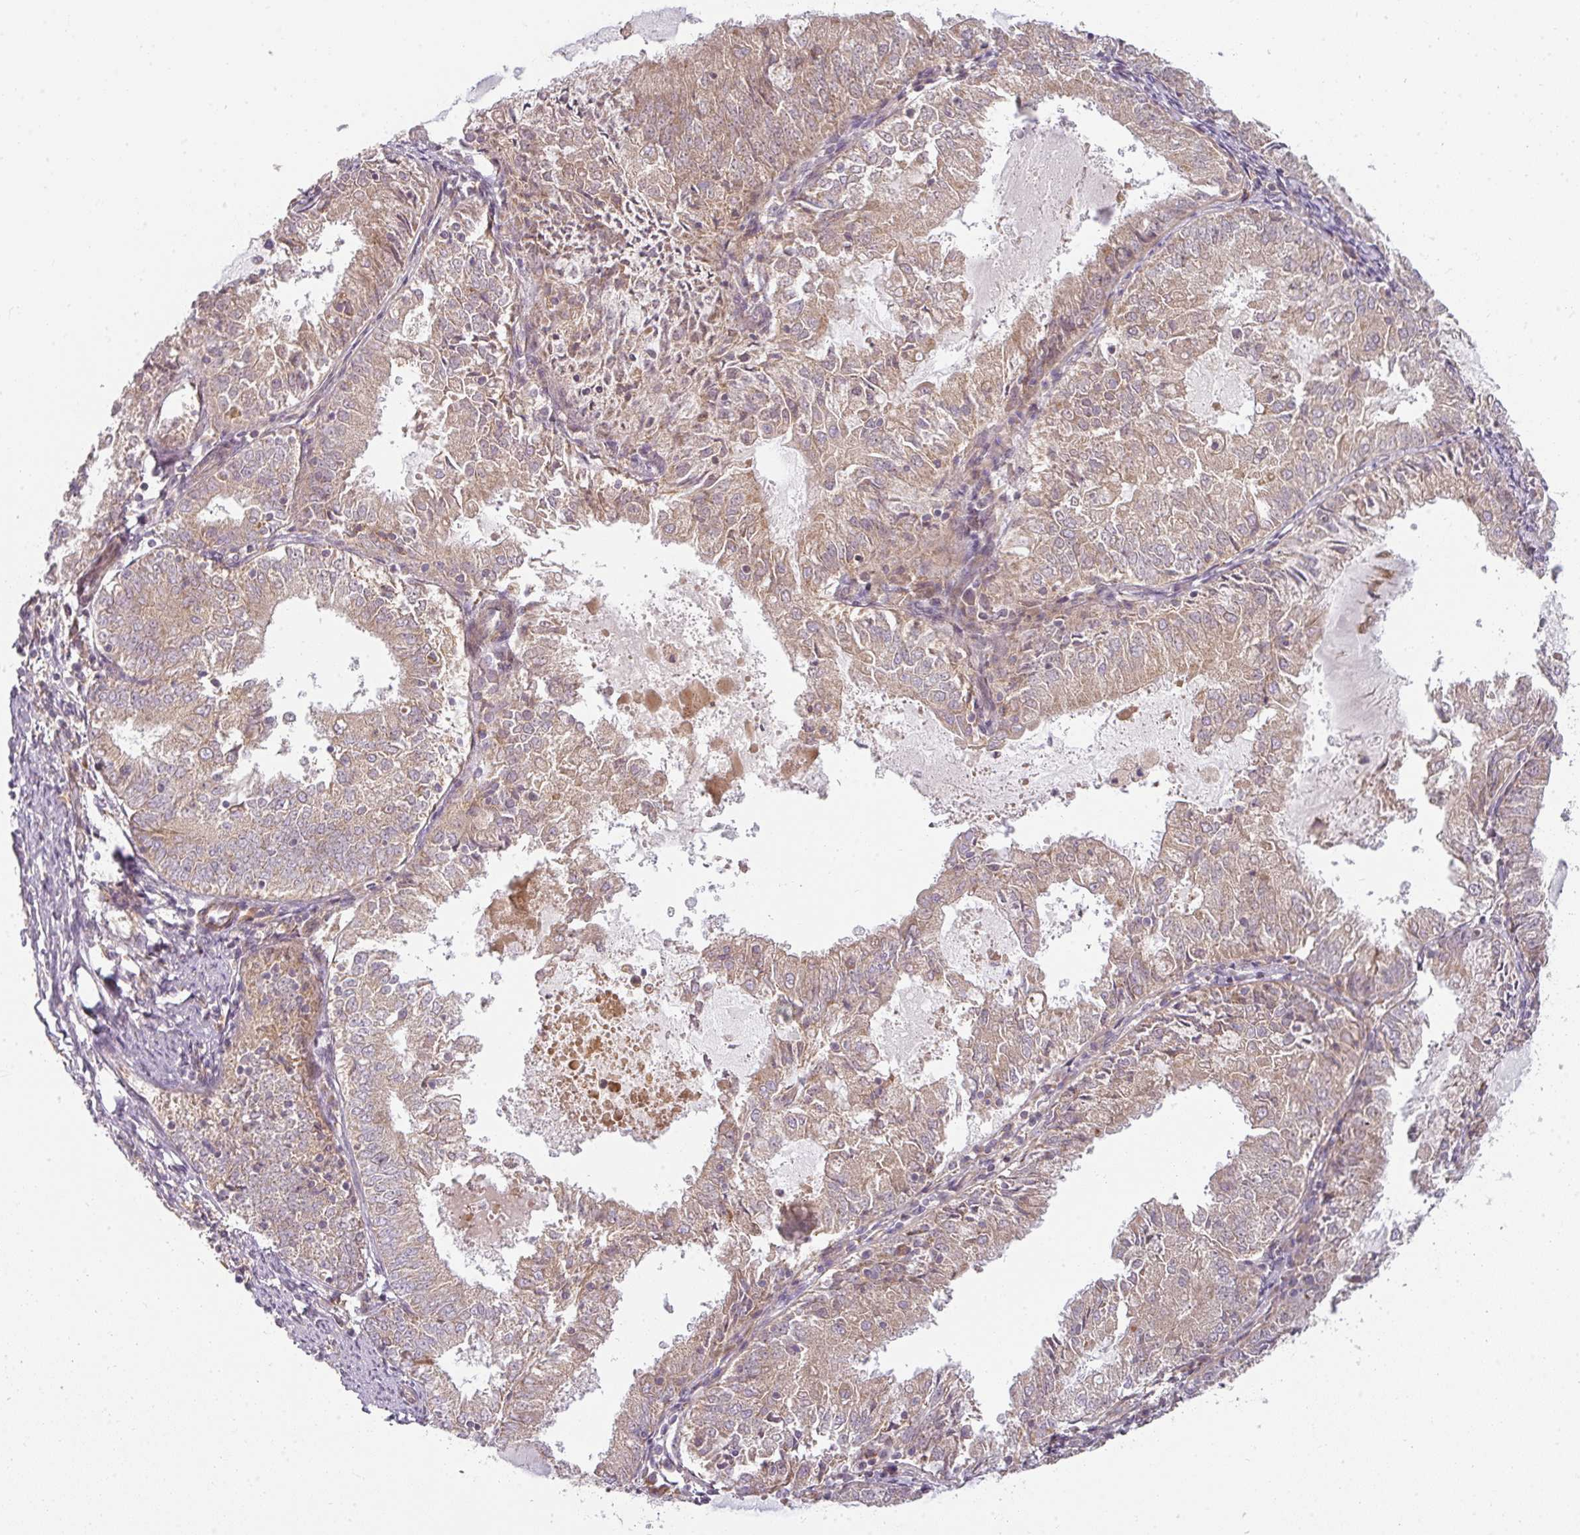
{"staining": {"intensity": "weak", "quantity": "25%-75%", "location": "cytoplasmic/membranous"}, "tissue": "endometrial cancer", "cell_type": "Tumor cells", "image_type": "cancer", "snomed": [{"axis": "morphology", "description": "Adenocarcinoma, NOS"}, {"axis": "topography", "description": "Endometrium"}], "caption": "Approximately 25%-75% of tumor cells in endometrial cancer (adenocarcinoma) show weak cytoplasmic/membranous protein staining as visualized by brown immunohistochemical staining.", "gene": "CNOT1", "patient": {"sex": "female", "age": 57}}